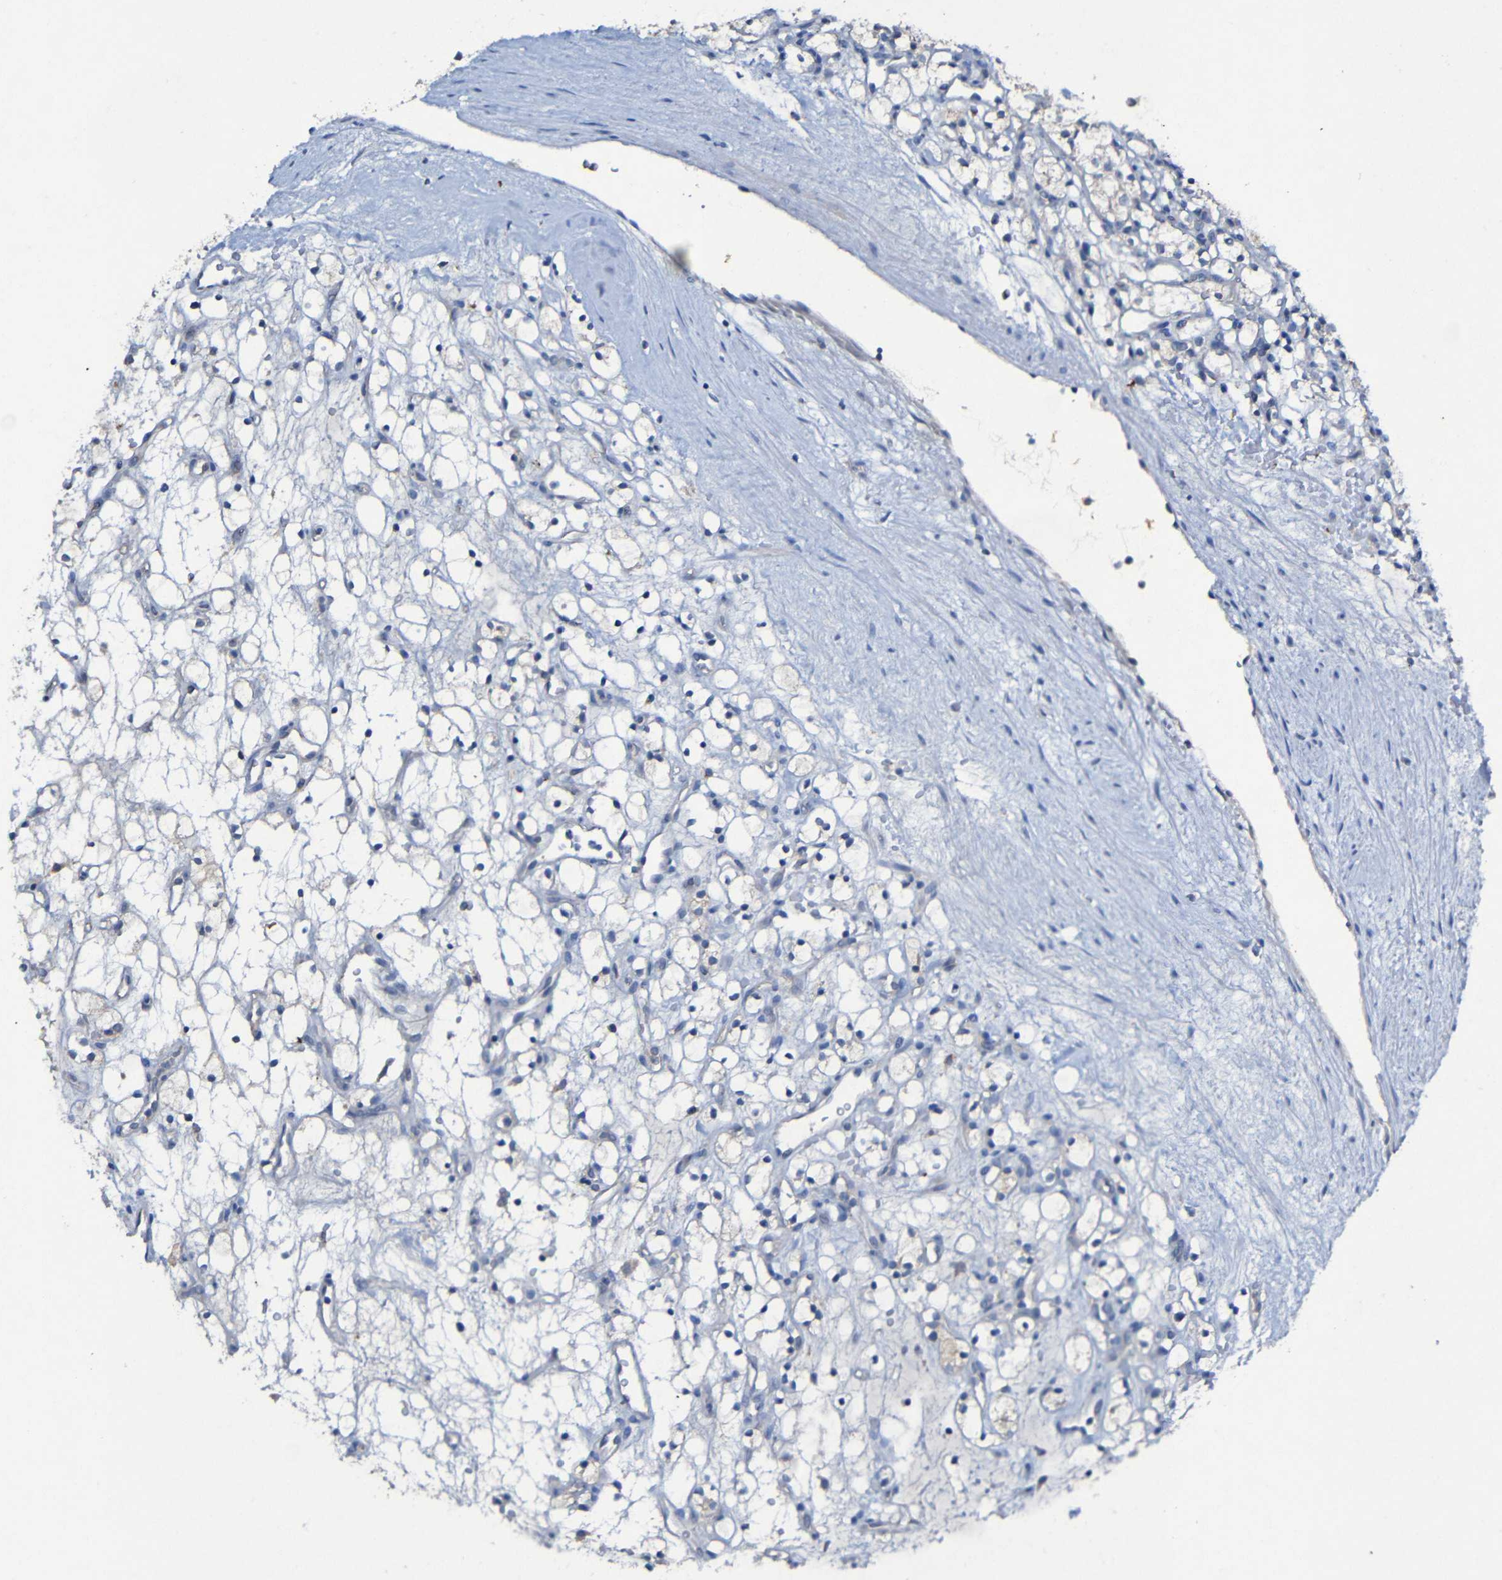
{"staining": {"intensity": "negative", "quantity": "none", "location": "none"}, "tissue": "renal cancer", "cell_type": "Tumor cells", "image_type": "cancer", "snomed": [{"axis": "morphology", "description": "Adenocarcinoma, NOS"}, {"axis": "topography", "description": "Kidney"}], "caption": "DAB (3,3'-diaminobenzidine) immunohistochemical staining of renal adenocarcinoma demonstrates no significant positivity in tumor cells.", "gene": "LRRC70", "patient": {"sex": "female", "age": 60}}